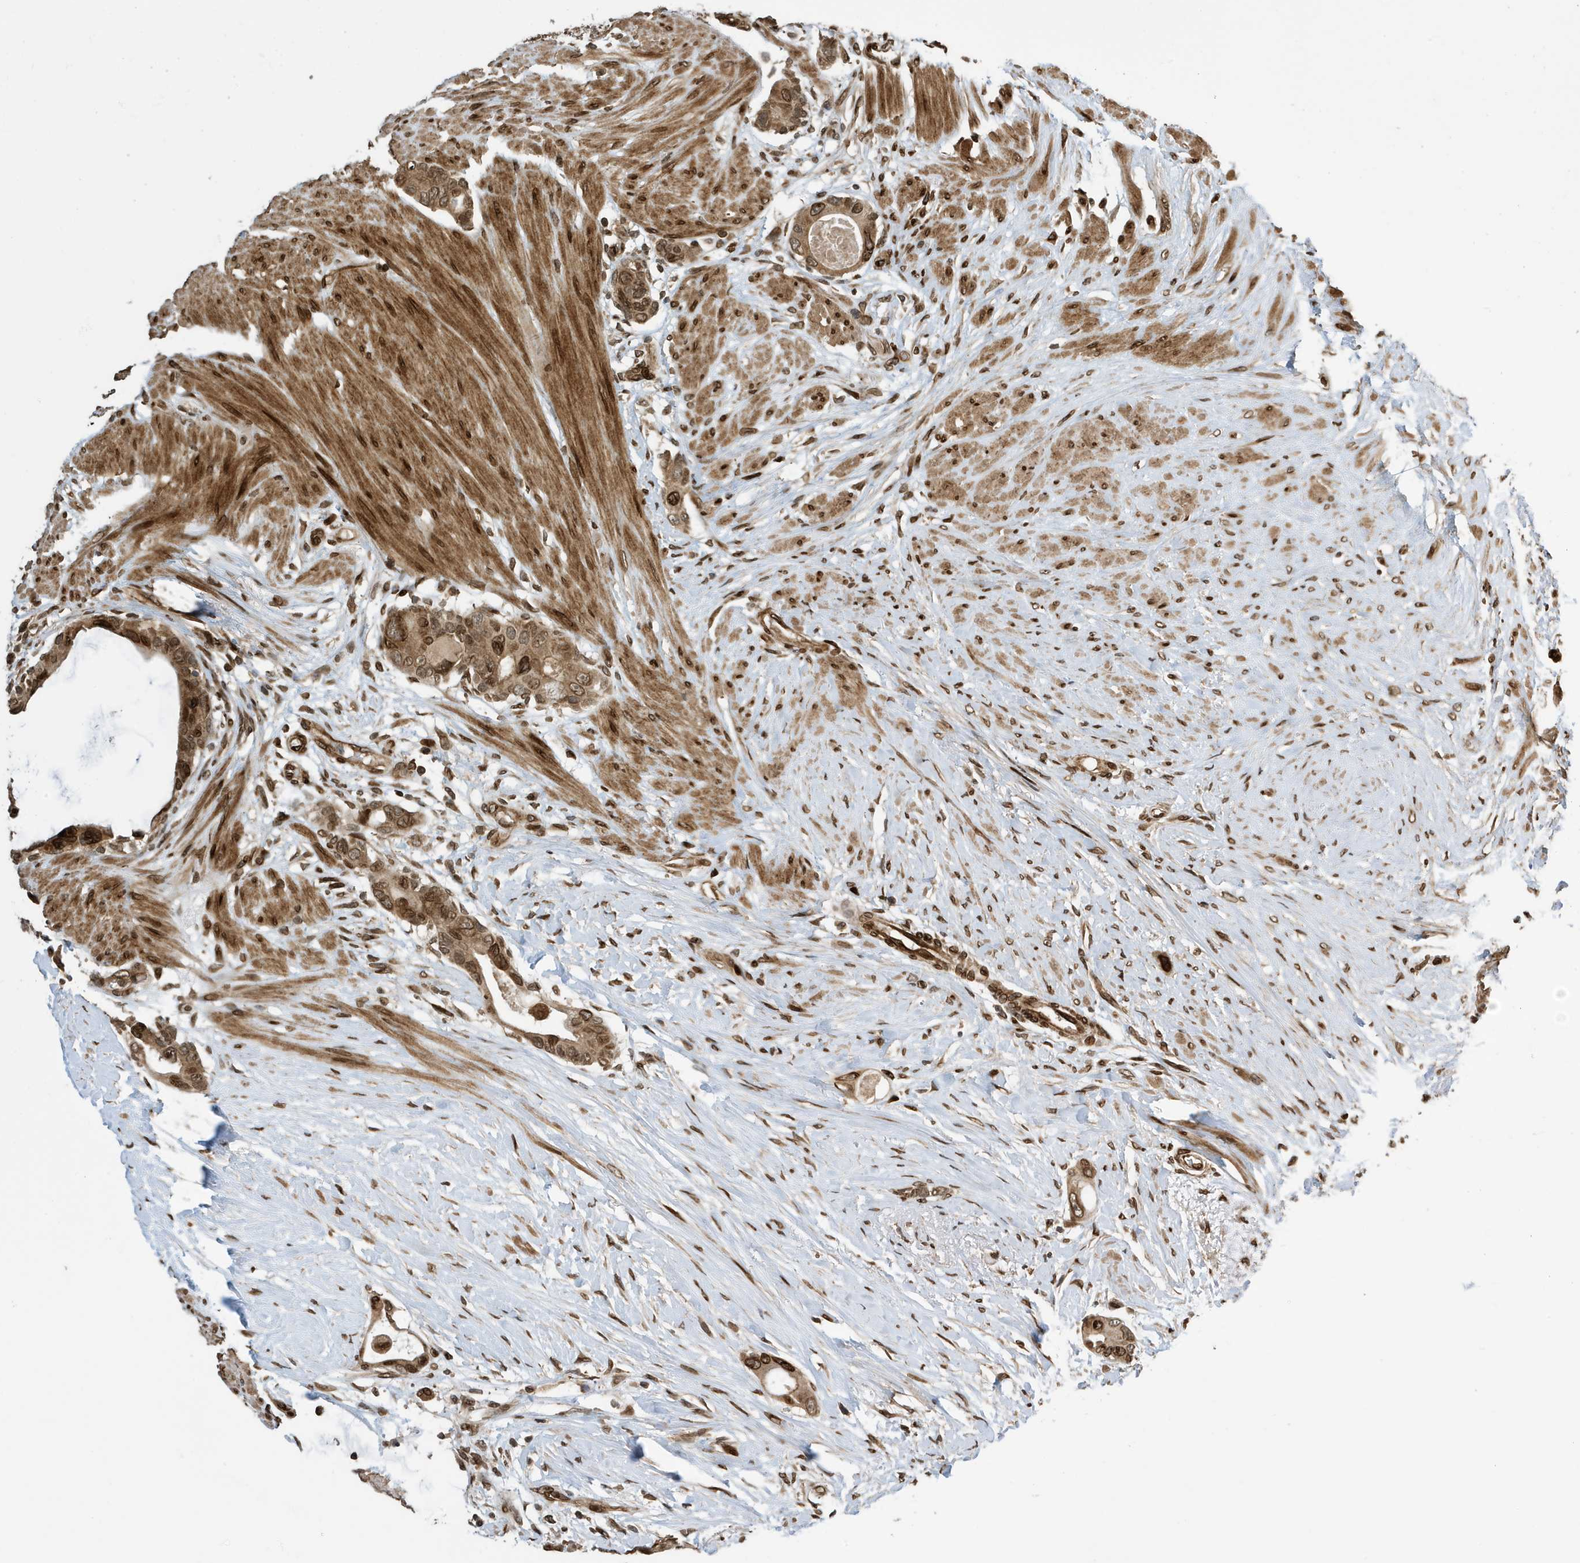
{"staining": {"intensity": "moderate", "quantity": ">75%", "location": "cytoplasmic/membranous,nuclear"}, "tissue": "colorectal cancer", "cell_type": "Tumor cells", "image_type": "cancer", "snomed": [{"axis": "morphology", "description": "Adenocarcinoma, NOS"}, {"axis": "topography", "description": "Rectum"}], "caption": "A histopathology image of adenocarcinoma (colorectal) stained for a protein exhibits moderate cytoplasmic/membranous and nuclear brown staining in tumor cells.", "gene": "DUSP18", "patient": {"sex": "male", "age": 51}}